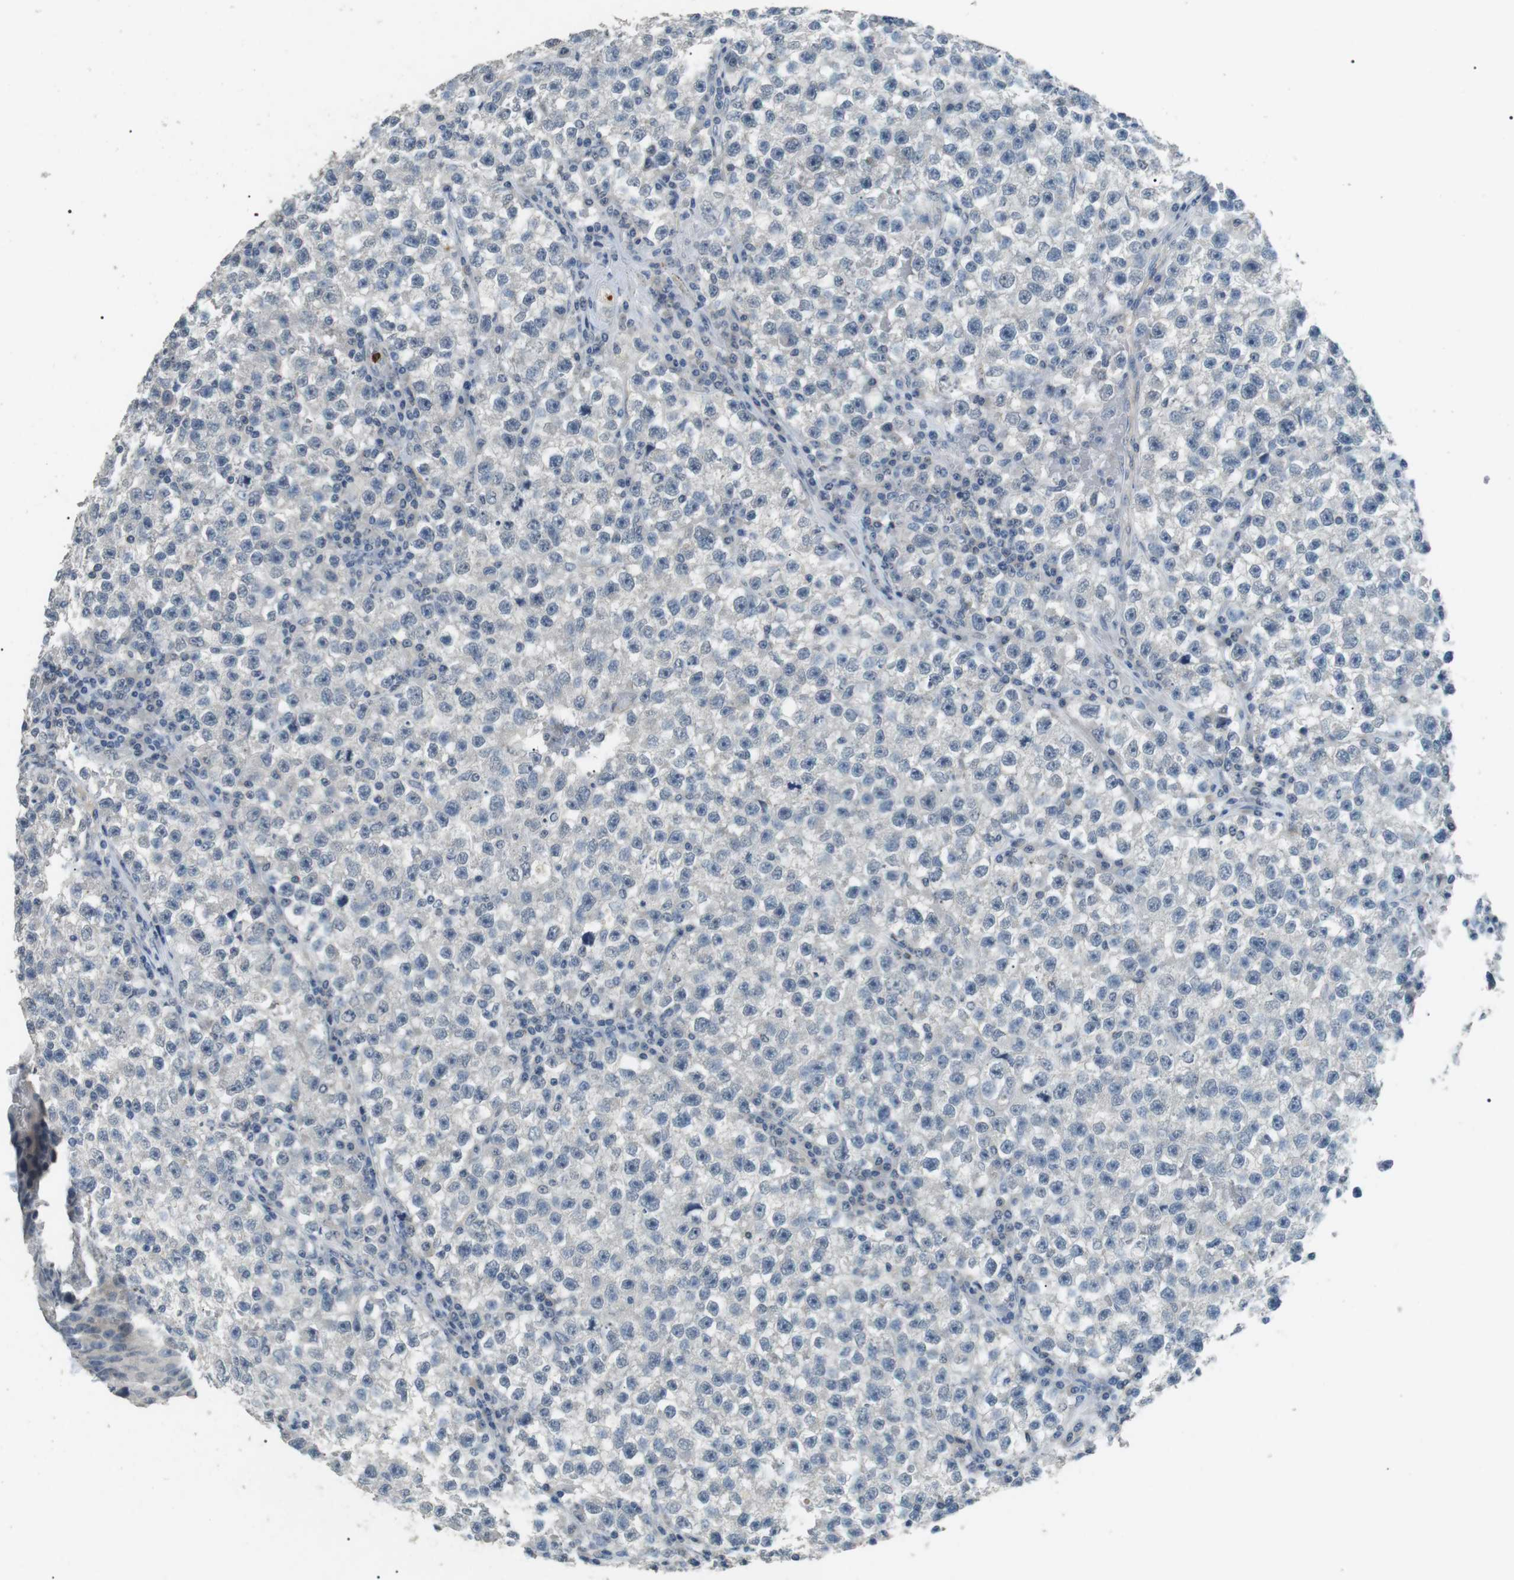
{"staining": {"intensity": "negative", "quantity": "none", "location": "none"}, "tissue": "testis cancer", "cell_type": "Tumor cells", "image_type": "cancer", "snomed": [{"axis": "morphology", "description": "Seminoma, NOS"}, {"axis": "topography", "description": "Testis"}], "caption": "This histopathology image is of testis cancer (seminoma) stained with immunohistochemistry (IHC) to label a protein in brown with the nuclei are counter-stained blue. There is no positivity in tumor cells.", "gene": "GZMM", "patient": {"sex": "male", "age": 22}}